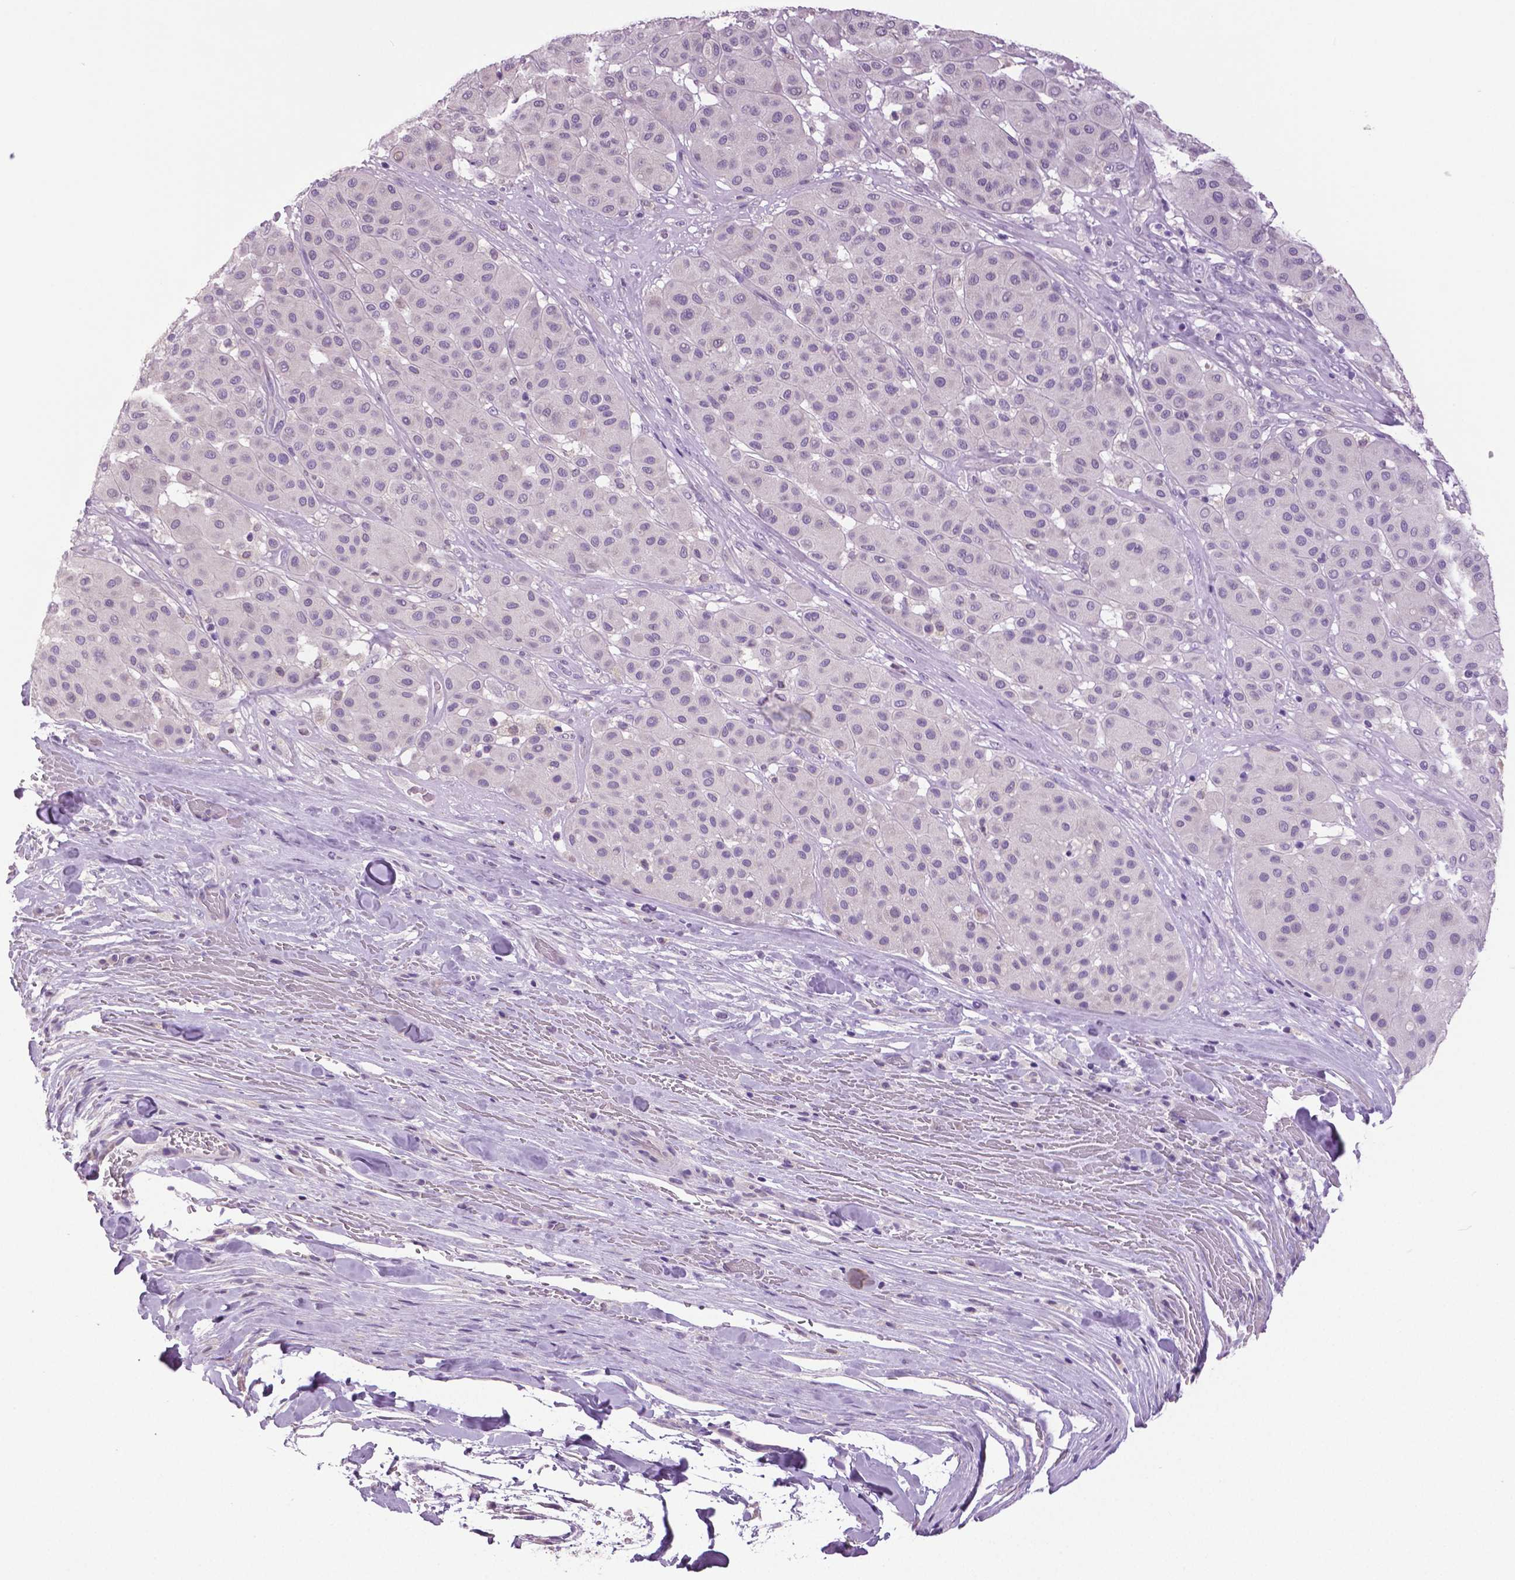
{"staining": {"intensity": "negative", "quantity": "none", "location": "none"}, "tissue": "melanoma", "cell_type": "Tumor cells", "image_type": "cancer", "snomed": [{"axis": "morphology", "description": "Malignant melanoma, Metastatic site"}, {"axis": "topography", "description": "Smooth muscle"}], "caption": "There is no significant staining in tumor cells of malignant melanoma (metastatic site). (Brightfield microscopy of DAB (3,3'-diaminobenzidine) immunohistochemistry (IHC) at high magnification).", "gene": "DNAH12", "patient": {"sex": "male", "age": 41}}